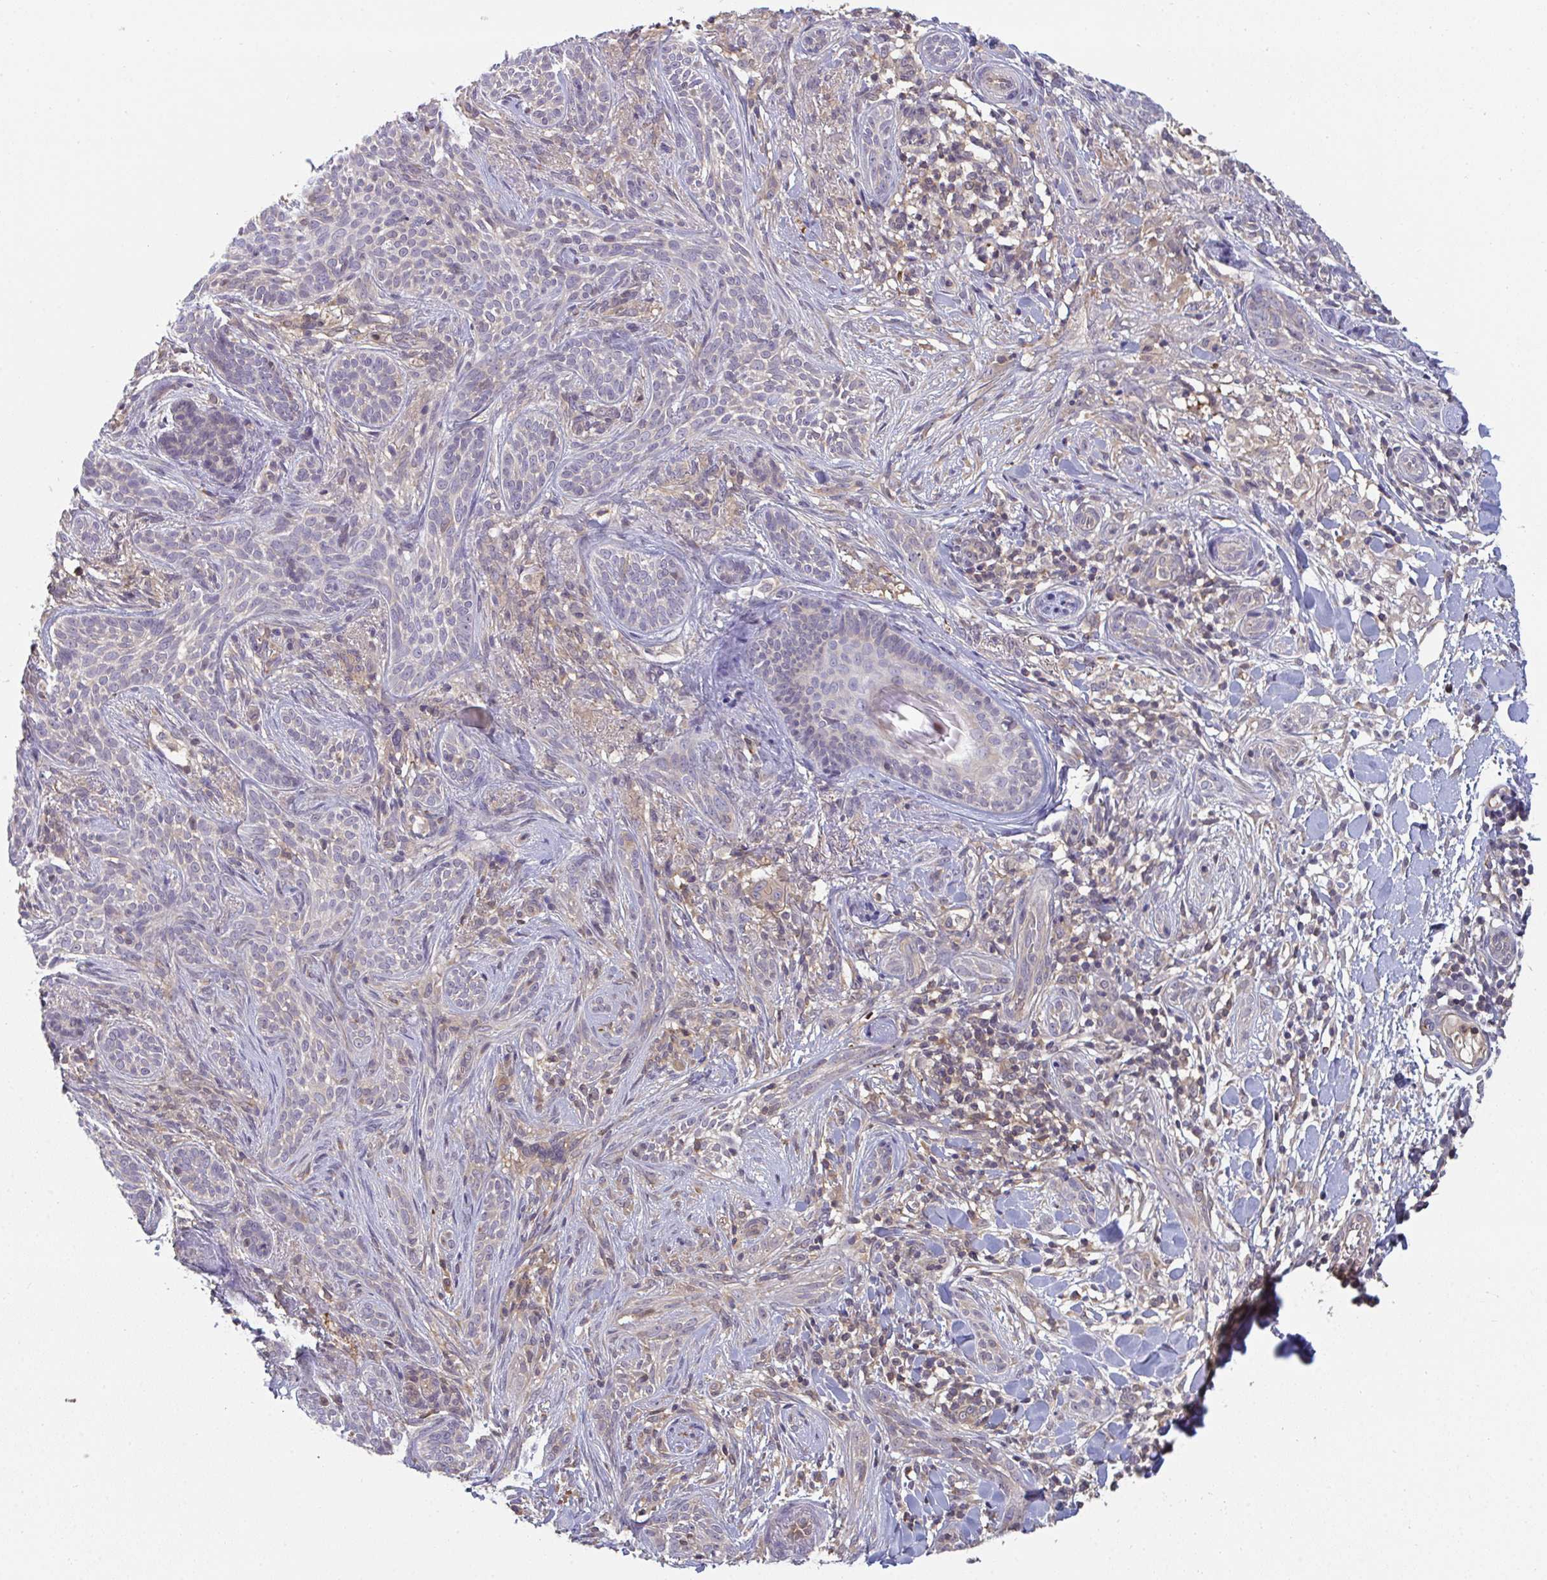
{"staining": {"intensity": "negative", "quantity": "none", "location": "none"}, "tissue": "skin cancer", "cell_type": "Tumor cells", "image_type": "cancer", "snomed": [{"axis": "morphology", "description": "Basal cell carcinoma"}, {"axis": "topography", "description": "Skin"}], "caption": "An image of human skin cancer (basal cell carcinoma) is negative for staining in tumor cells.", "gene": "TTC9C", "patient": {"sex": "male", "age": 75}}